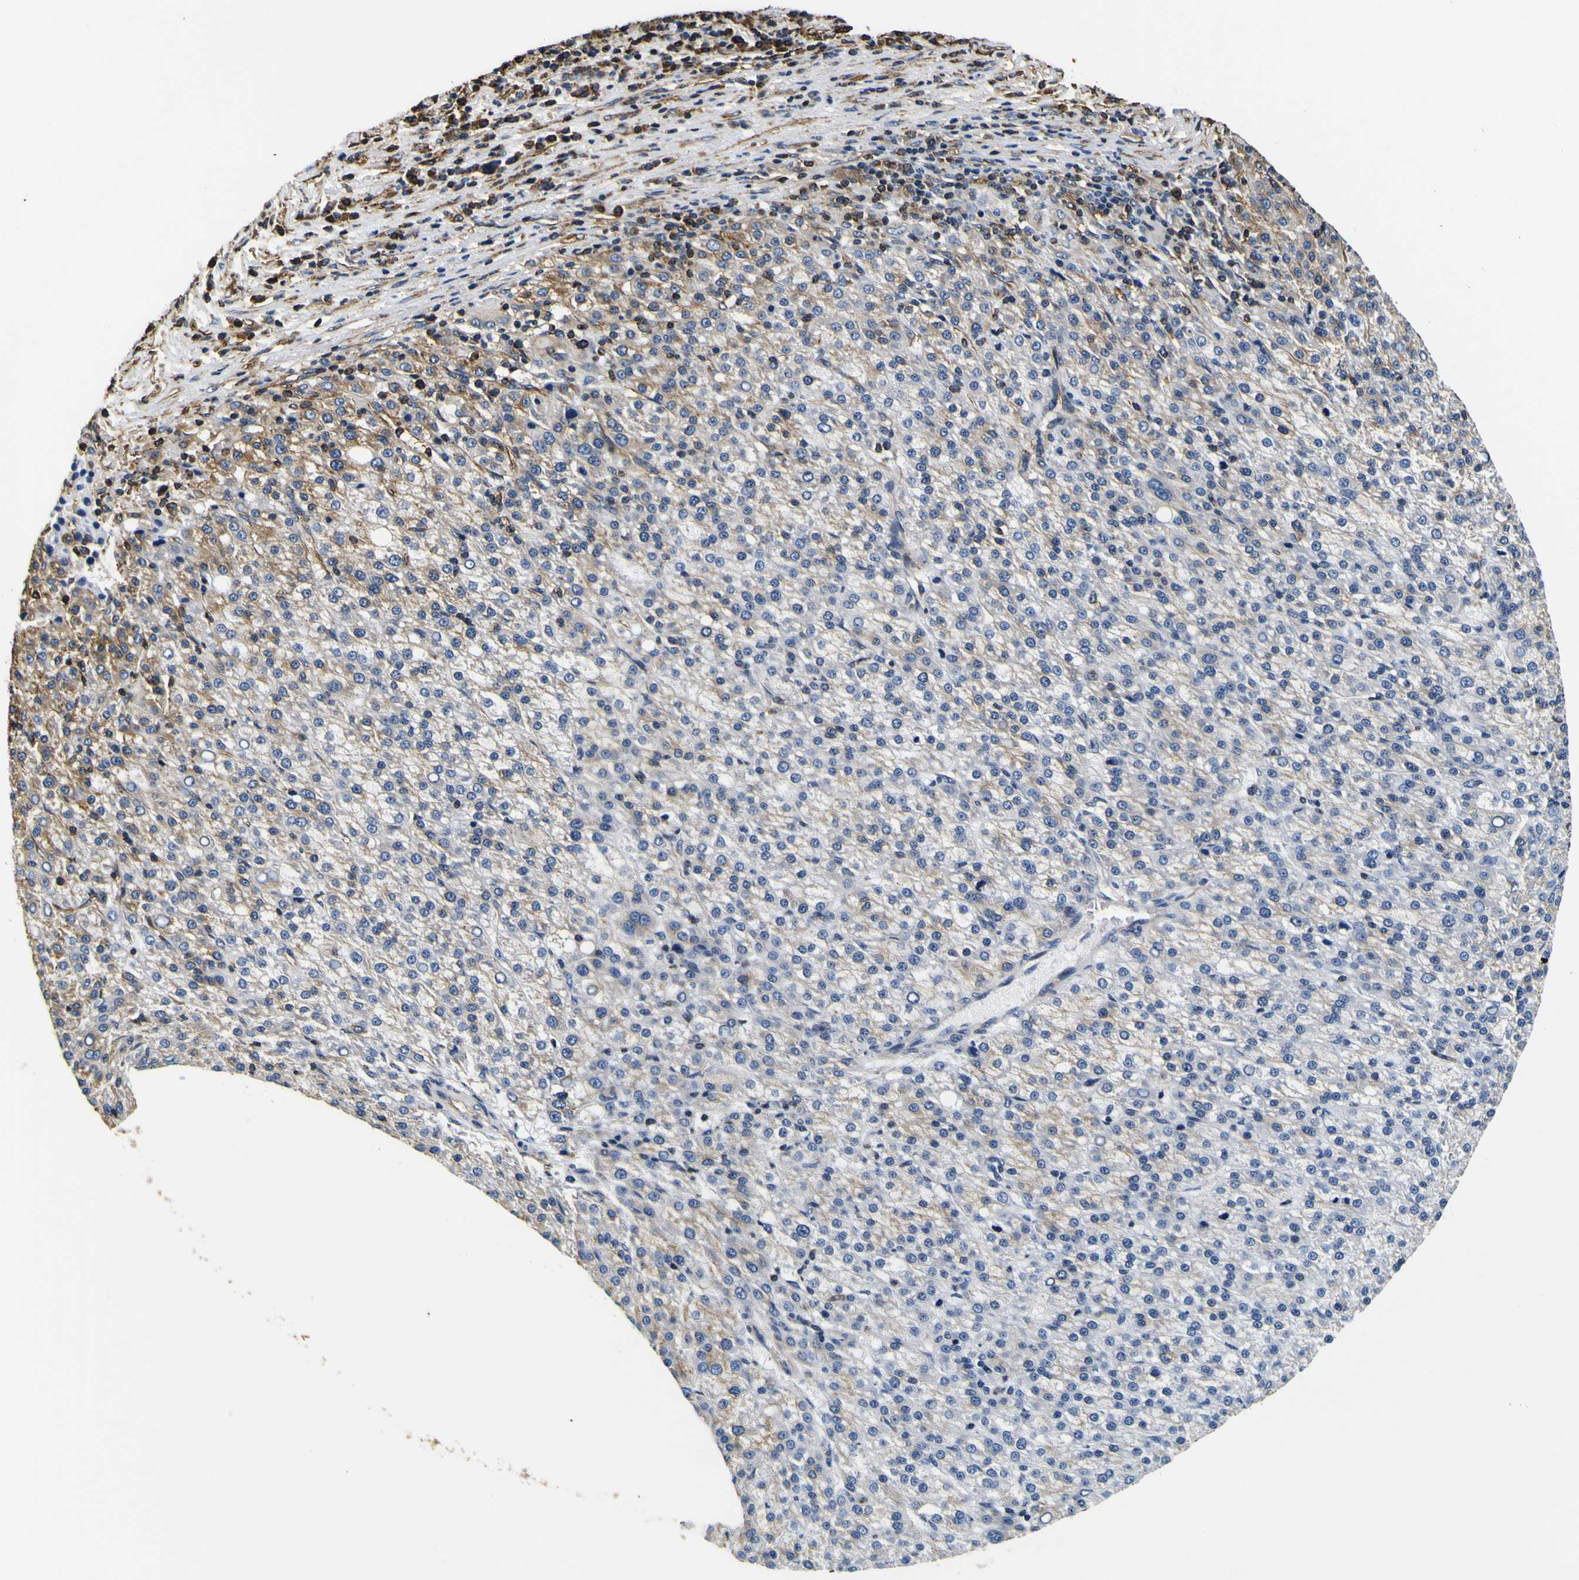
{"staining": {"intensity": "moderate", "quantity": "25%-75%", "location": "cytoplasmic/membranous"}, "tissue": "liver cancer", "cell_type": "Tumor cells", "image_type": "cancer", "snomed": [{"axis": "morphology", "description": "Carcinoma, Hepatocellular, NOS"}, {"axis": "topography", "description": "Liver"}], "caption": "Moderate cytoplasmic/membranous protein positivity is seen in approximately 25%-75% of tumor cells in liver cancer (hepatocellular carcinoma).", "gene": "TUBA1B", "patient": {"sex": "female", "age": 58}}